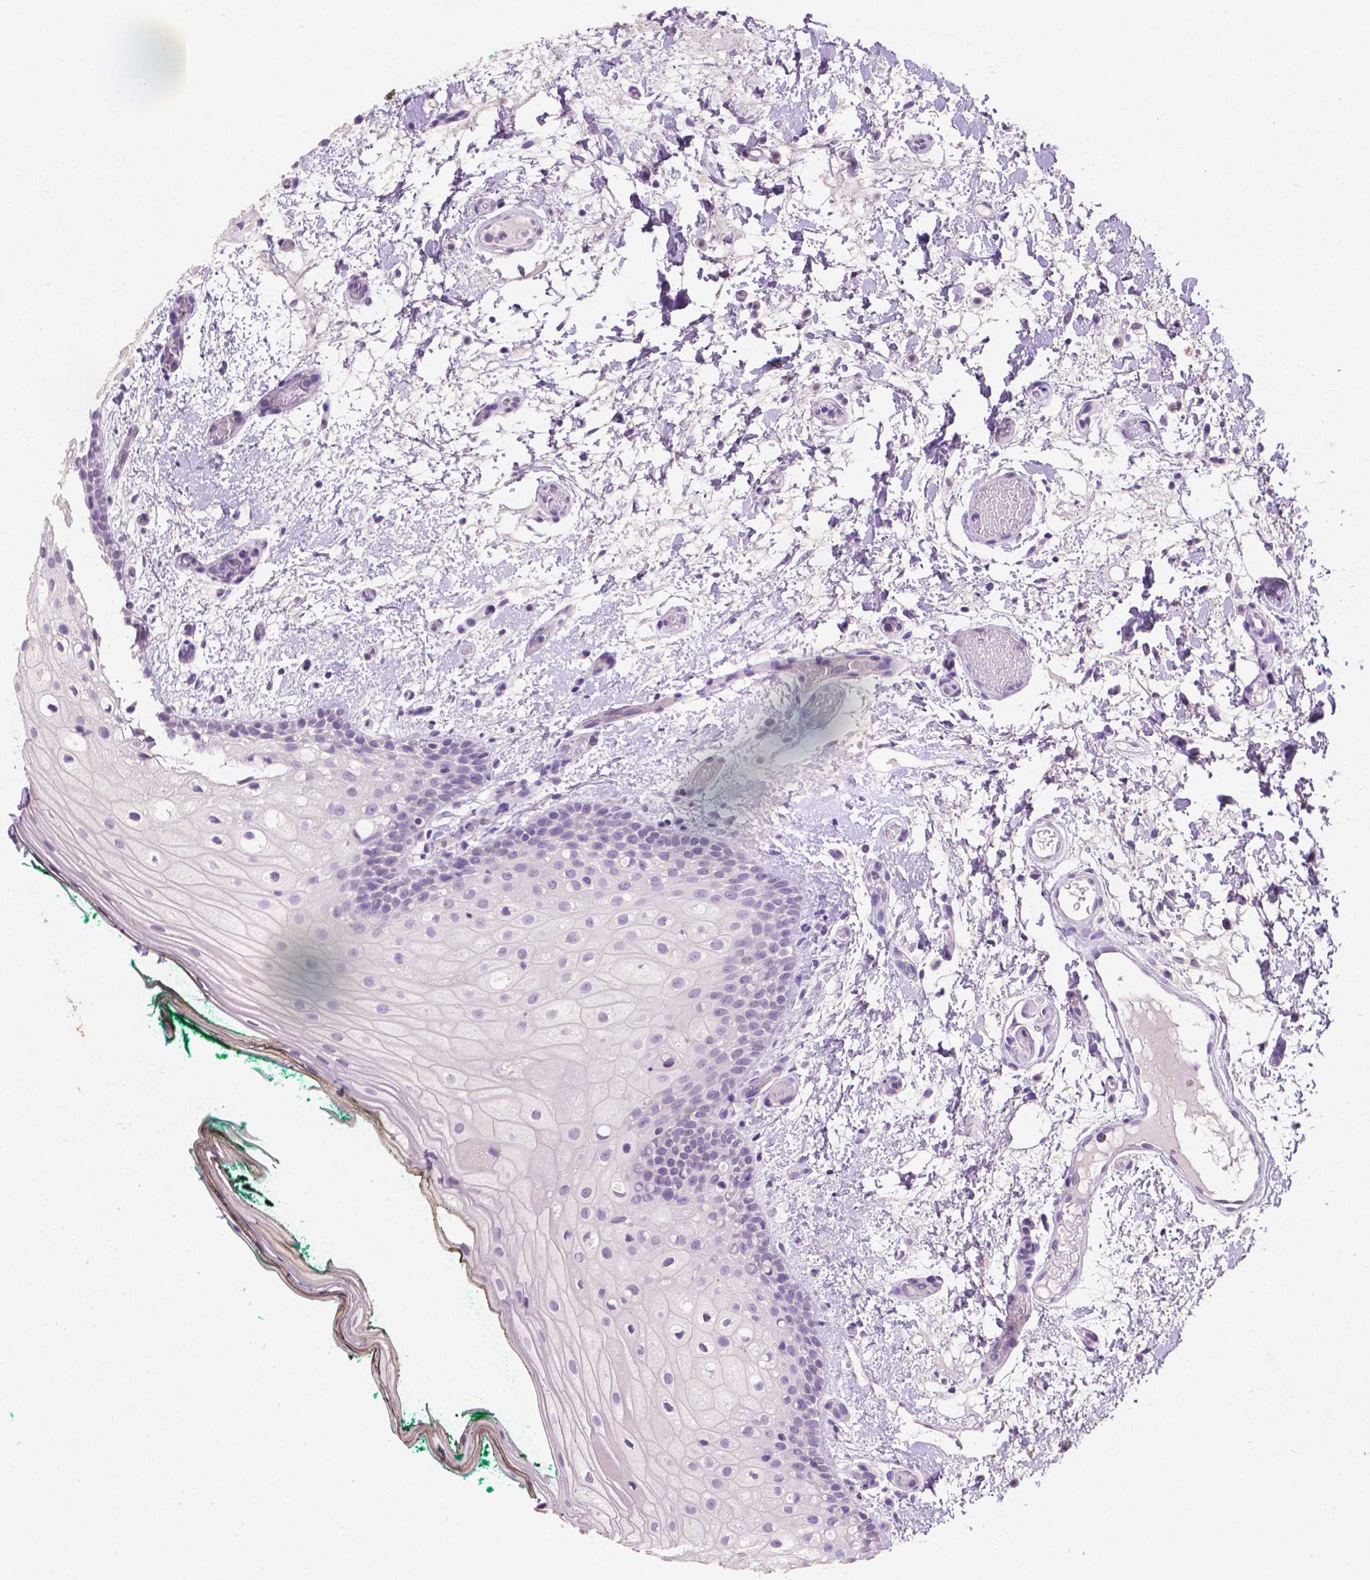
{"staining": {"intensity": "negative", "quantity": "none", "location": "none"}, "tissue": "oral mucosa", "cell_type": "Squamous epithelial cells", "image_type": "normal", "snomed": [{"axis": "morphology", "description": "Normal tissue, NOS"}, {"axis": "topography", "description": "Oral tissue"}], "caption": "High power microscopy image of an IHC image of normal oral mucosa, revealing no significant staining in squamous epithelial cells. (DAB (3,3'-diaminobenzidine) IHC, high magnification).", "gene": "TNNI2", "patient": {"sex": "female", "age": 83}}